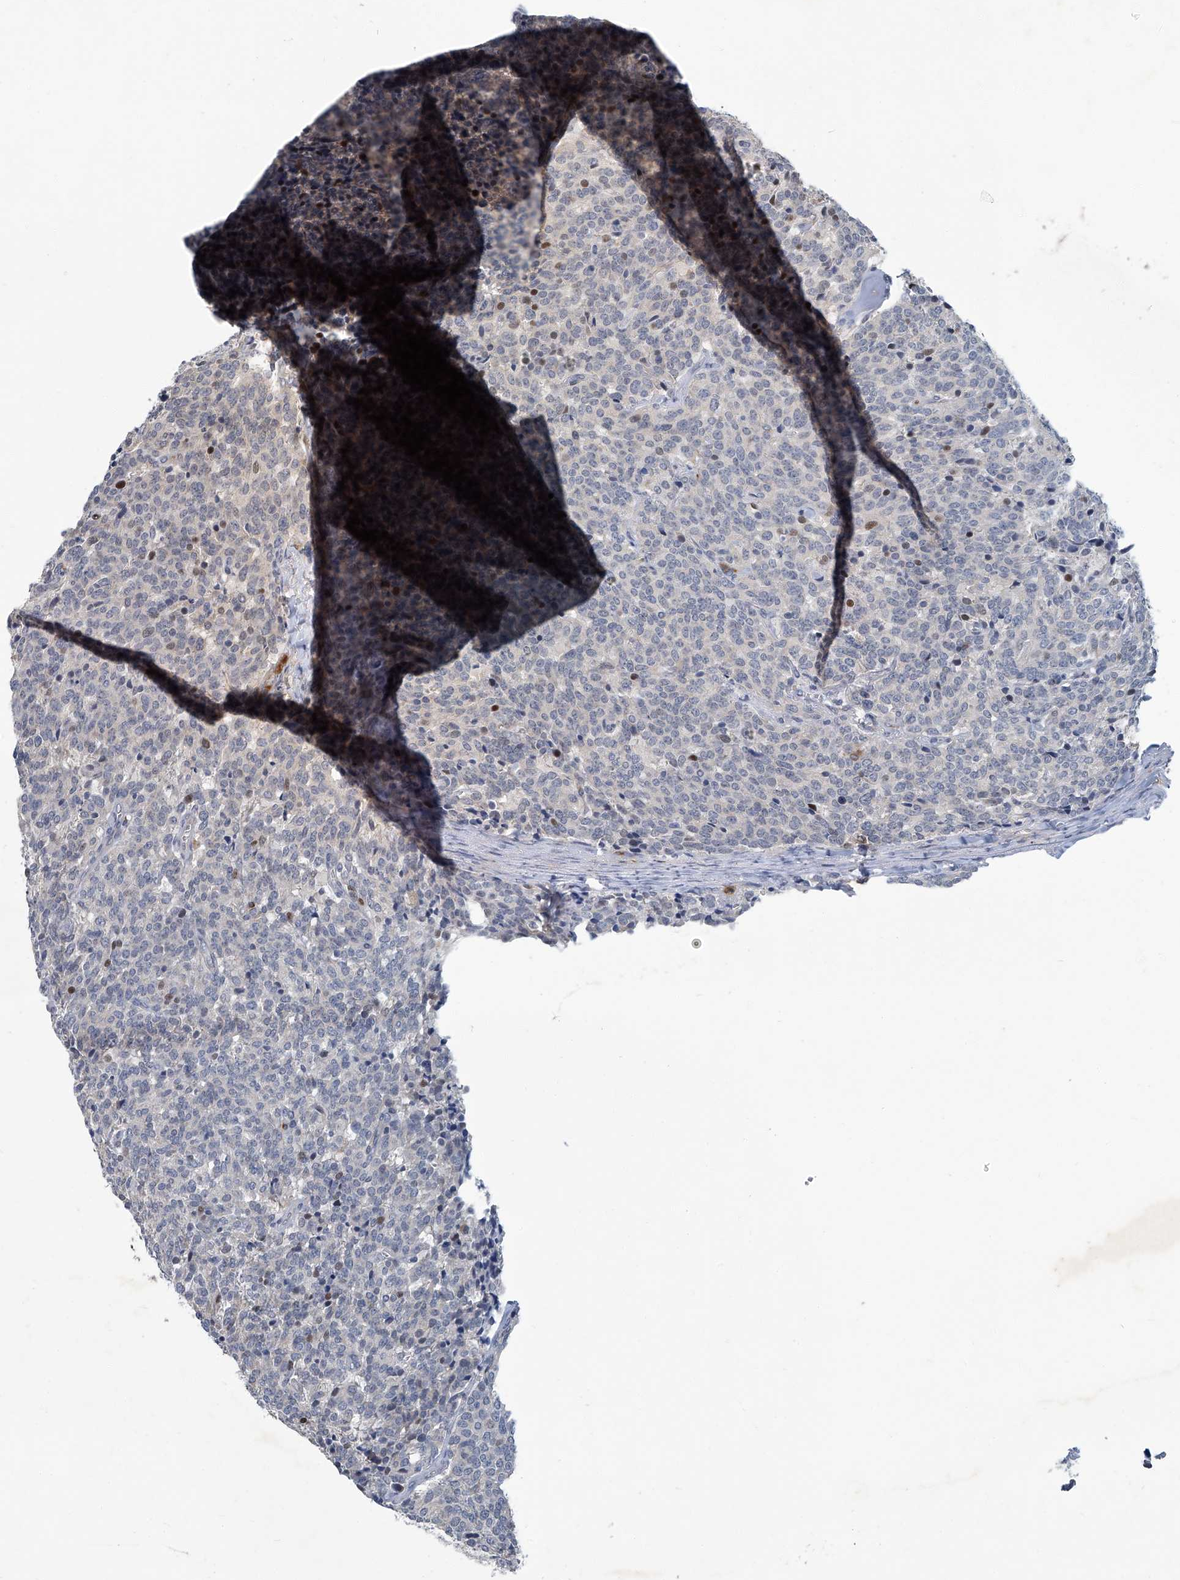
{"staining": {"intensity": "negative", "quantity": "none", "location": "none"}, "tissue": "carcinoid", "cell_type": "Tumor cells", "image_type": "cancer", "snomed": [{"axis": "morphology", "description": "Carcinoid, malignant, NOS"}, {"axis": "topography", "description": "Lung"}], "caption": "The micrograph exhibits no staining of tumor cells in malignant carcinoid. (DAB (3,3'-diaminobenzidine) immunohistochemistry (IHC) visualized using brightfield microscopy, high magnification).", "gene": "AKNAD1", "patient": {"sex": "female", "age": 46}}